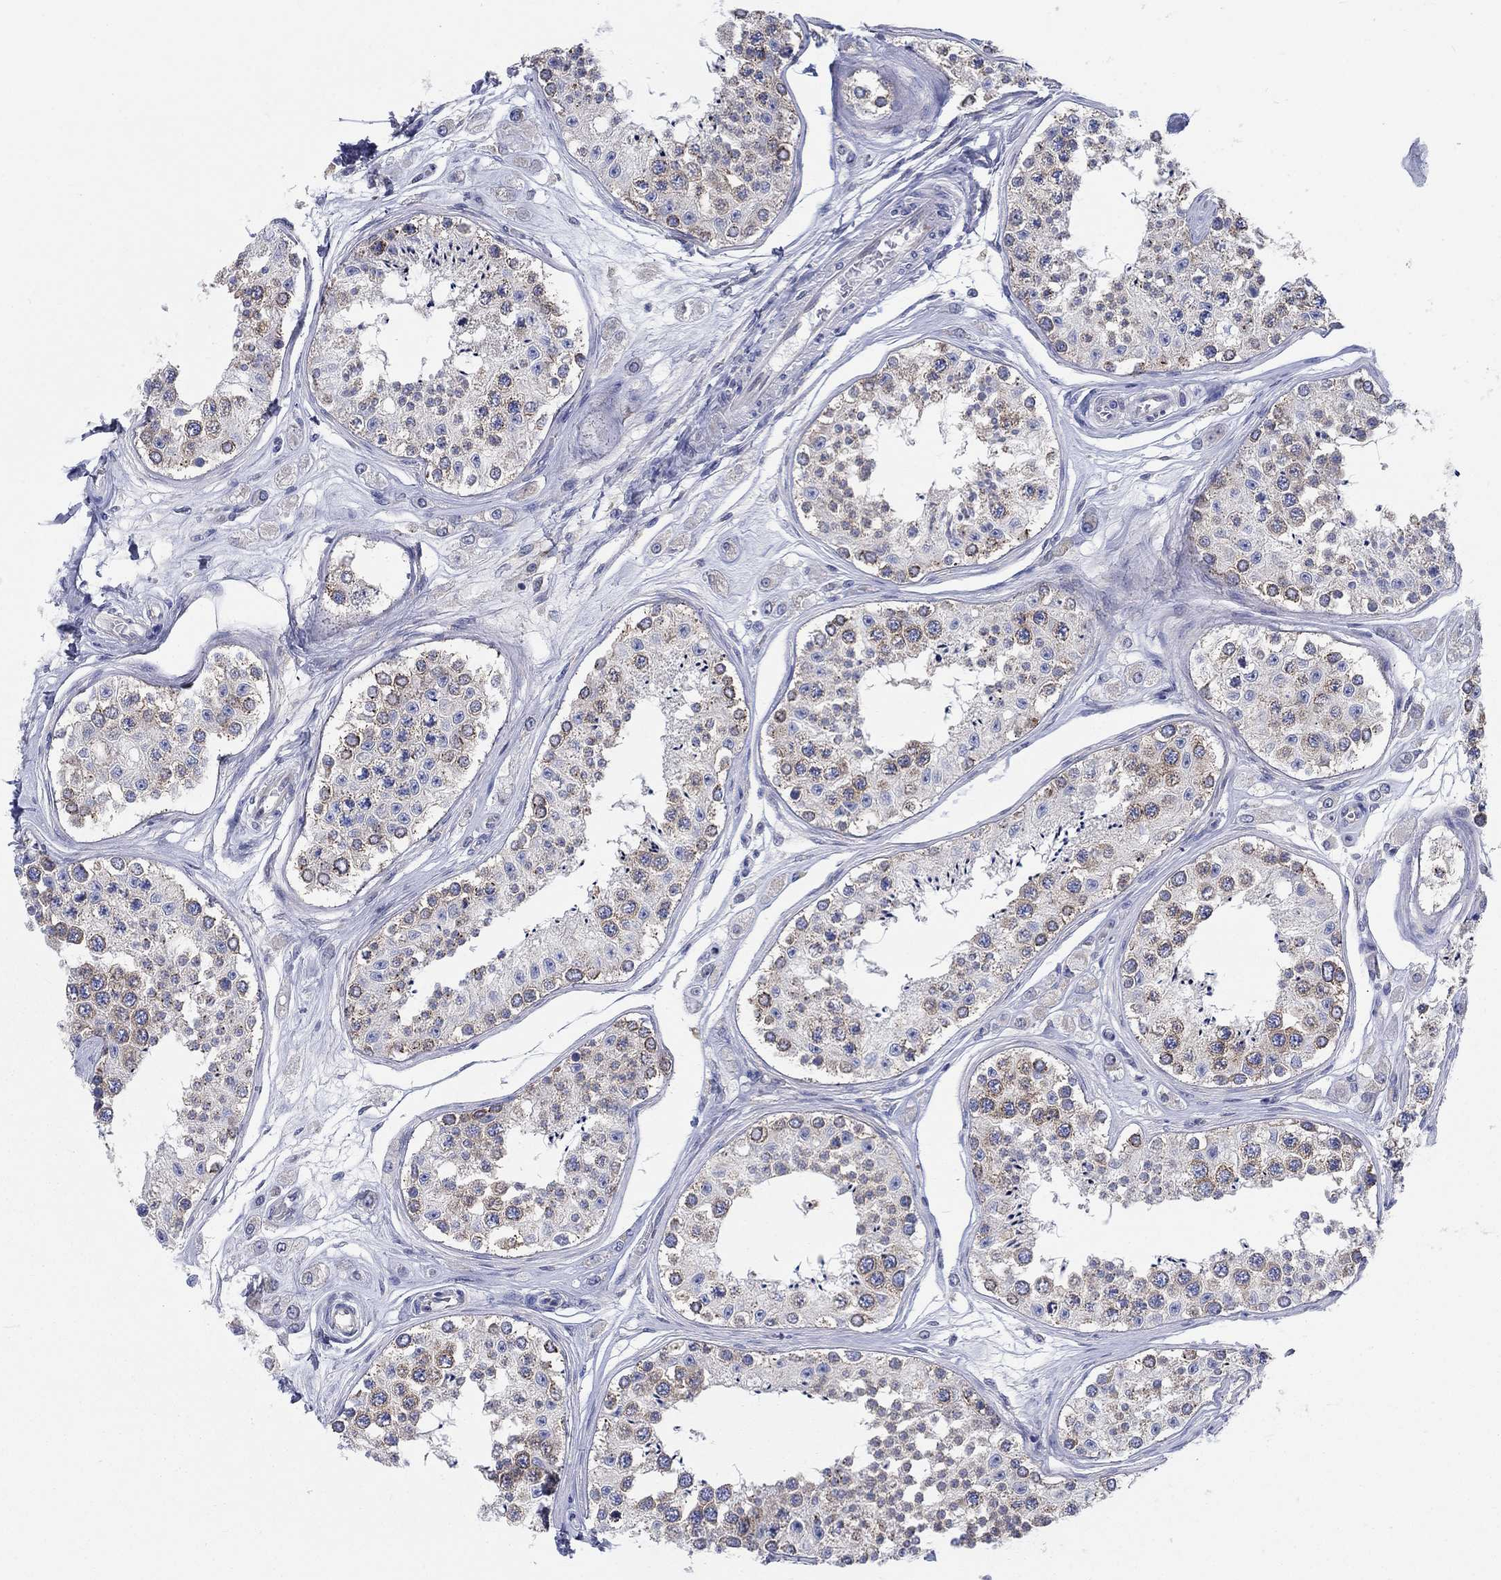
{"staining": {"intensity": "strong", "quantity": "<25%", "location": "cytoplasmic/membranous"}, "tissue": "testis", "cell_type": "Cells in seminiferous ducts", "image_type": "normal", "snomed": [{"axis": "morphology", "description": "Normal tissue, NOS"}, {"axis": "topography", "description": "Testis"}], "caption": "Unremarkable testis demonstrates strong cytoplasmic/membranous staining in about <25% of cells in seminiferous ducts, visualized by immunohistochemistry.", "gene": "TMEM59", "patient": {"sex": "male", "age": 25}}